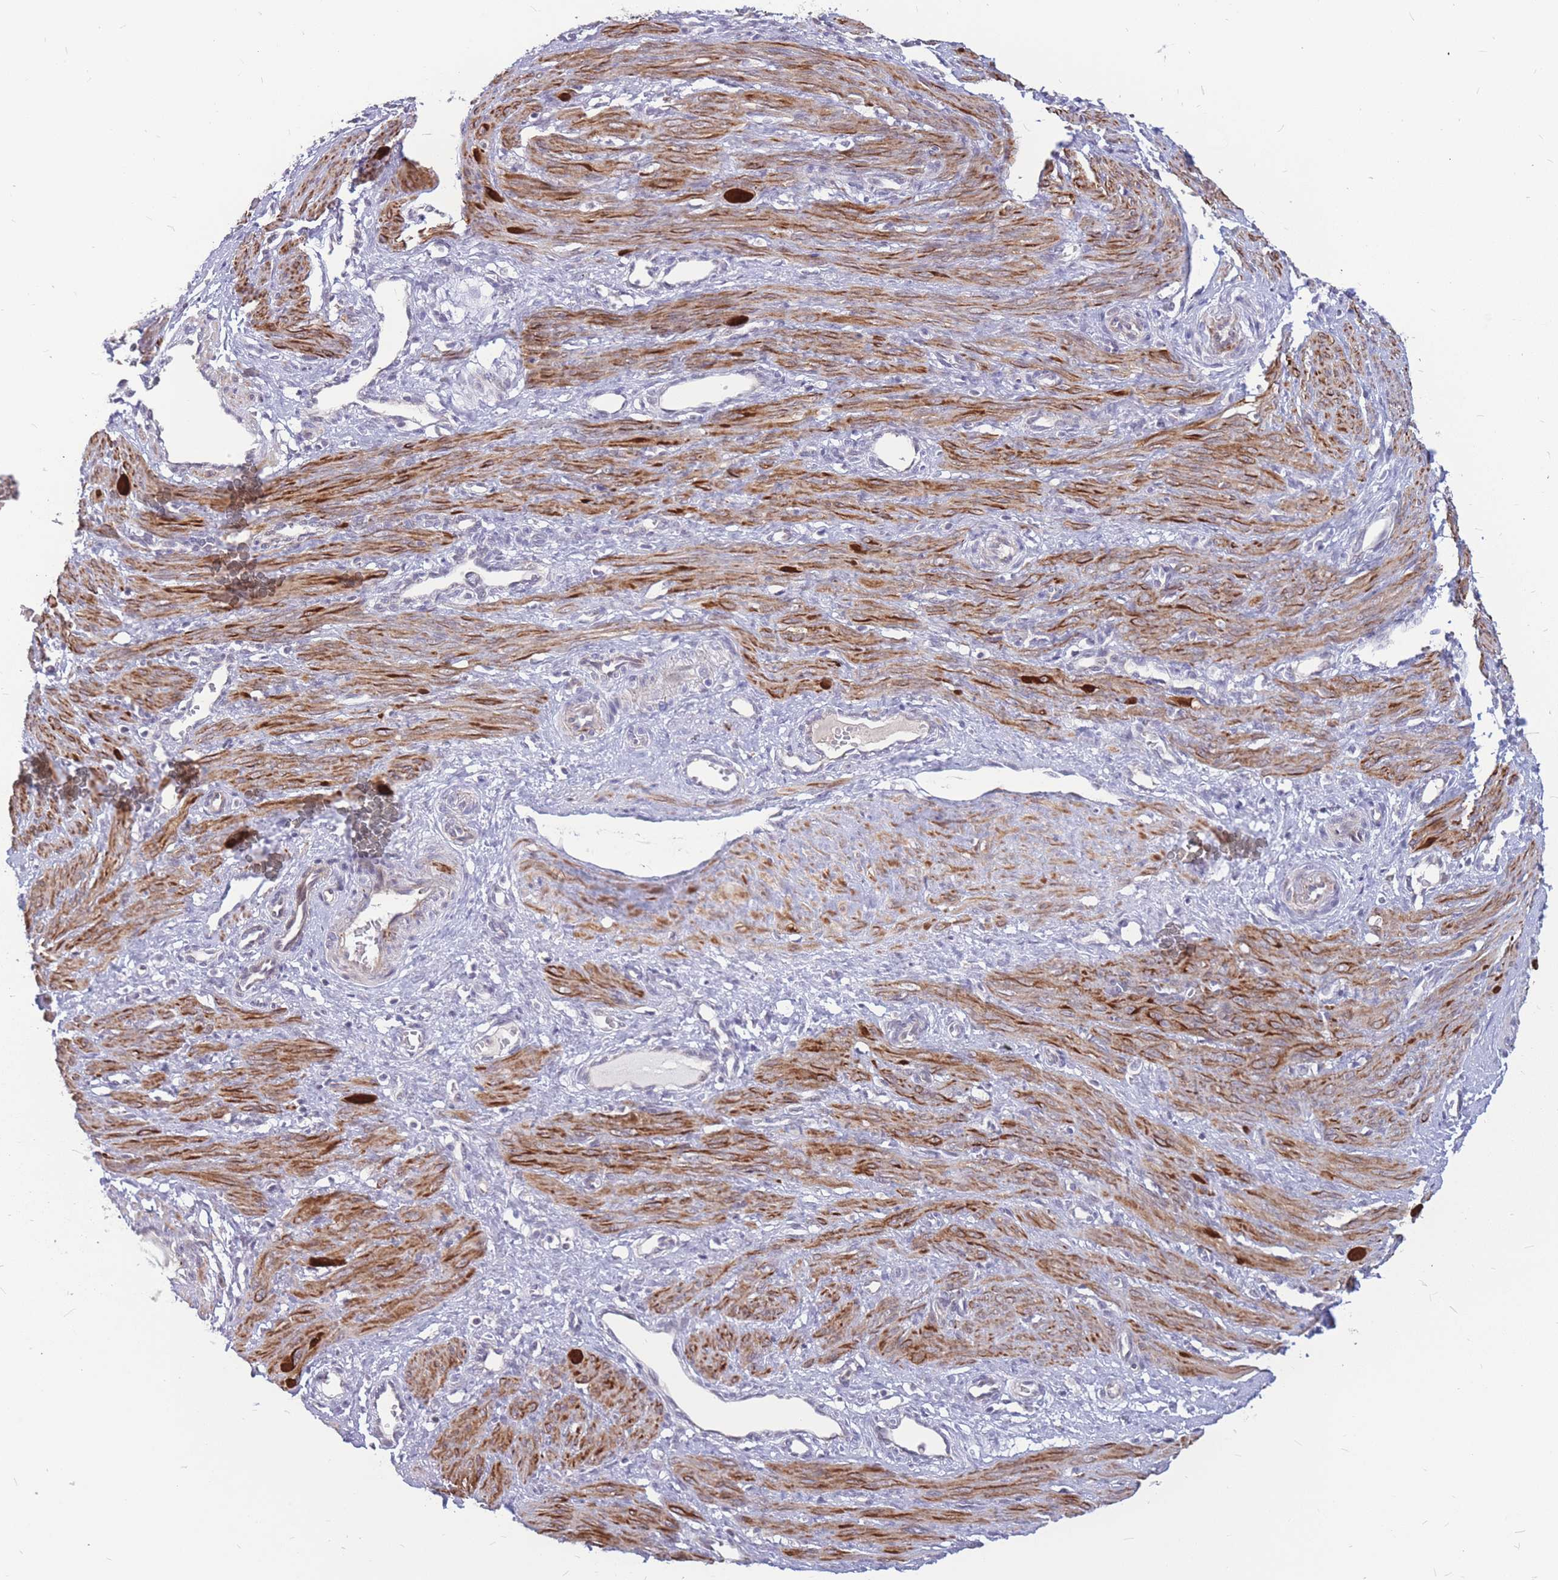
{"staining": {"intensity": "moderate", "quantity": ">75%", "location": "cytoplasmic/membranous"}, "tissue": "smooth muscle", "cell_type": "Smooth muscle cells", "image_type": "normal", "snomed": [{"axis": "morphology", "description": "Normal tissue, NOS"}, {"axis": "topography", "description": "Endometrium"}], "caption": "The histopathology image displays immunohistochemical staining of unremarkable smooth muscle. There is moderate cytoplasmic/membranous positivity is appreciated in about >75% of smooth muscle cells. (Stains: DAB (3,3'-diaminobenzidine) in brown, nuclei in blue, Microscopy: brightfield microscopy at high magnification).", "gene": "ADD2", "patient": {"sex": "female", "age": 33}}